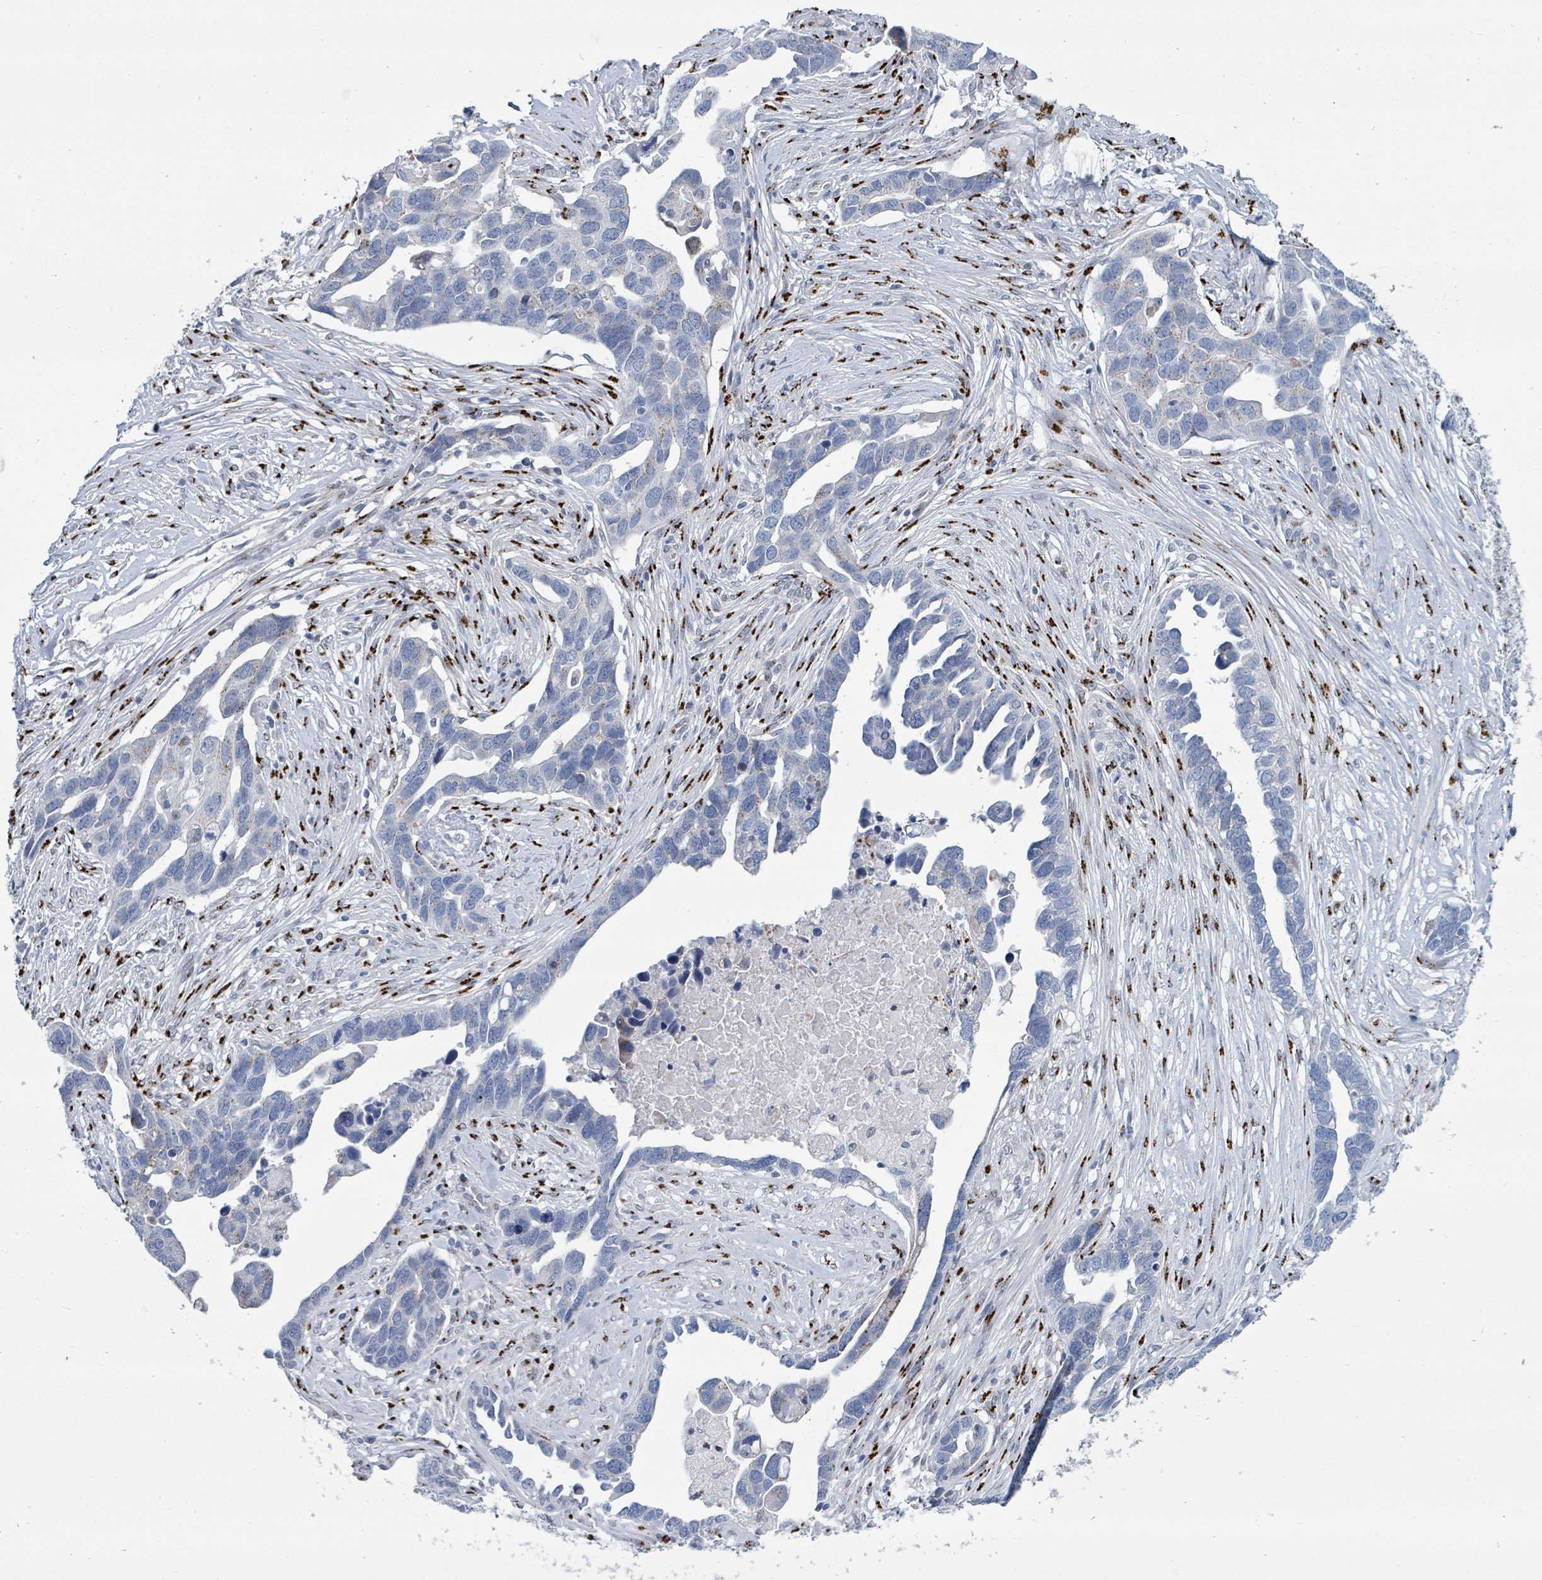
{"staining": {"intensity": "negative", "quantity": "none", "location": "none"}, "tissue": "ovarian cancer", "cell_type": "Tumor cells", "image_type": "cancer", "snomed": [{"axis": "morphology", "description": "Cystadenocarcinoma, serous, NOS"}, {"axis": "topography", "description": "Ovary"}], "caption": "Protein analysis of ovarian cancer (serous cystadenocarcinoma) exhibits no significant staining in tumor cells.", "gene": "DCAF5", "patient": {"sex": "female", "age": 54}}